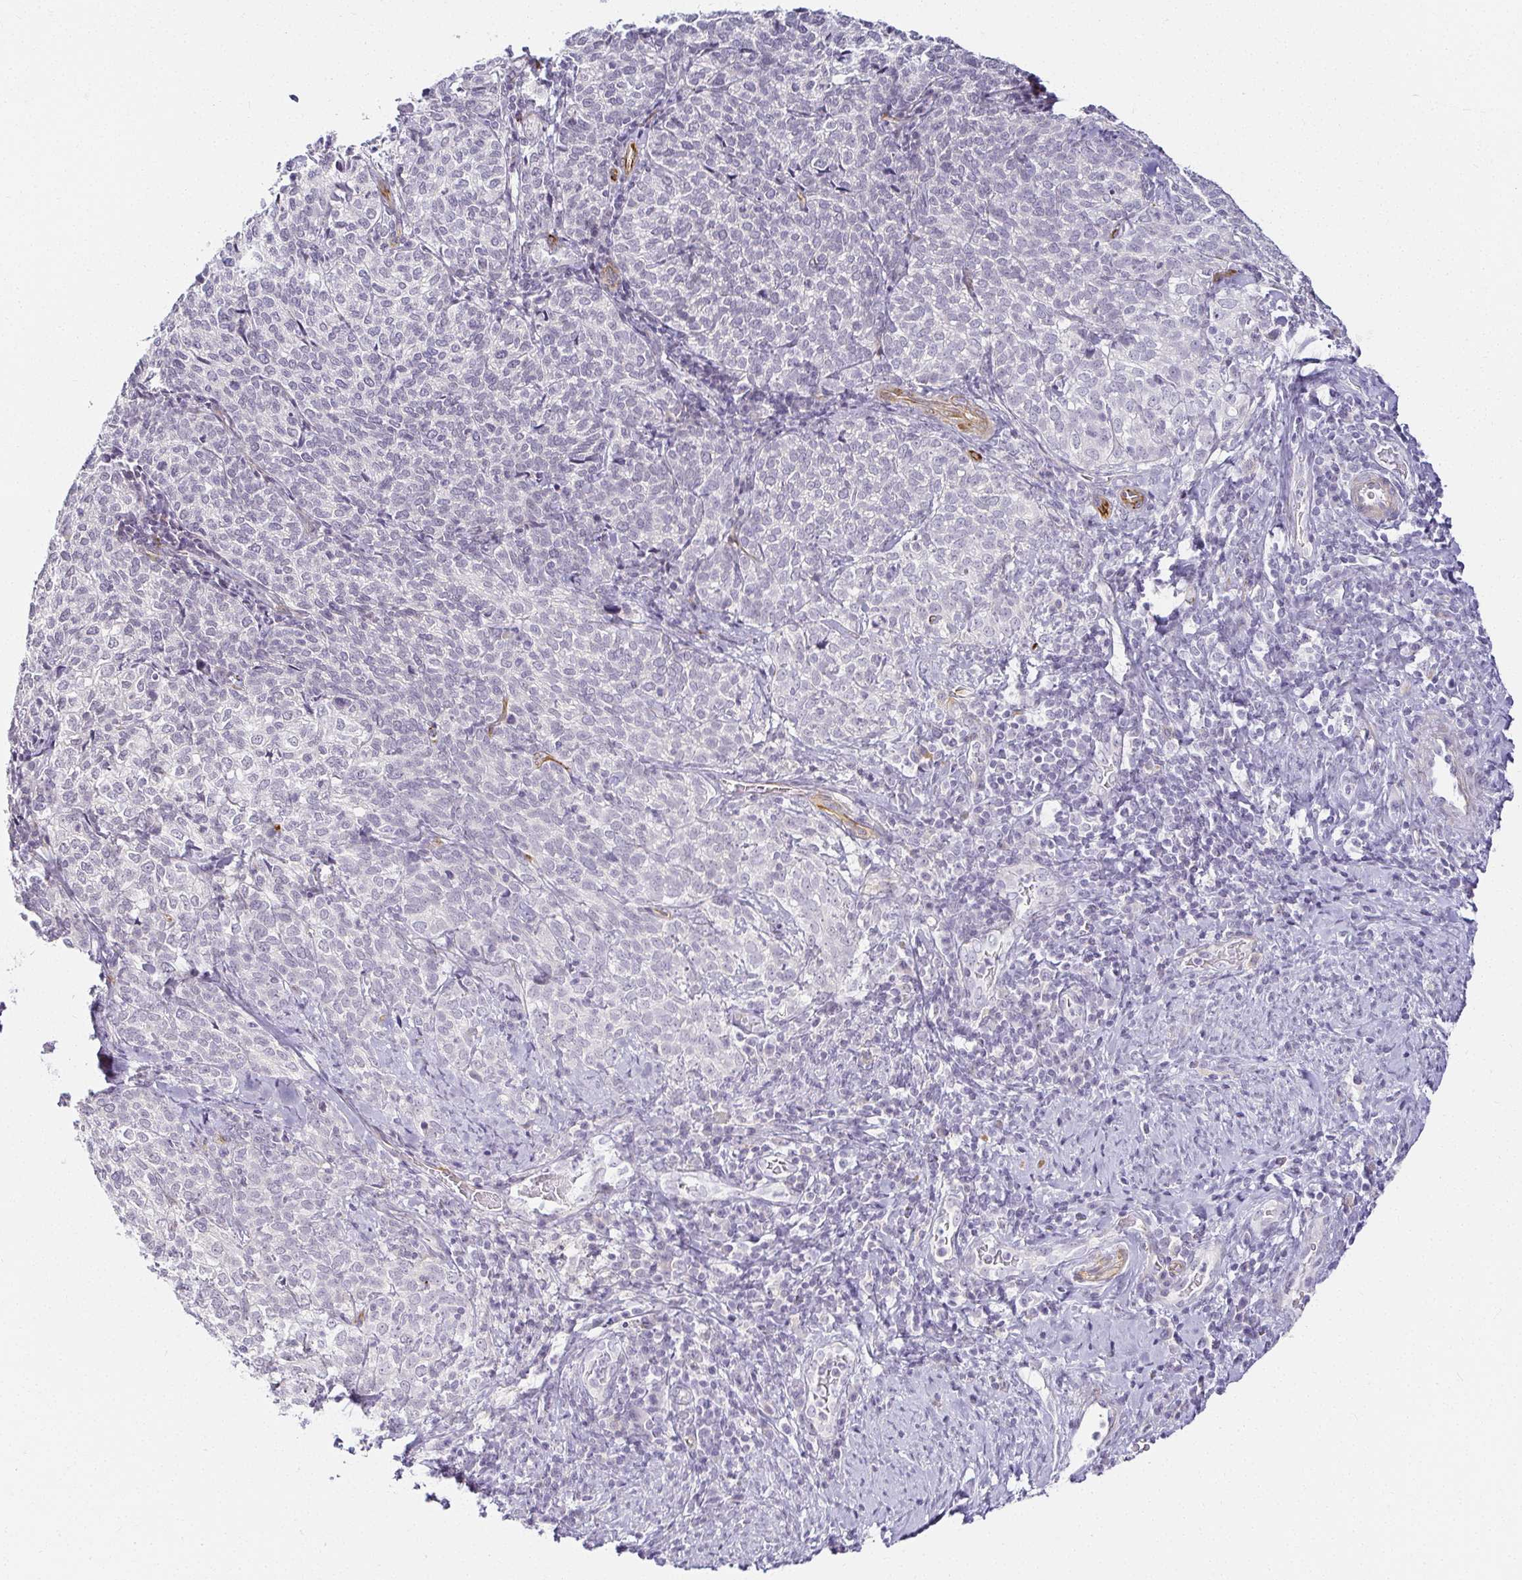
{"staining": {"intensity": "negative", "quantity": "none", "location": "none"}, "tissue": "cervical cancer", "cell_type": "Tumor cells", "image_type": "cancer", "snomed": [{"axis": "morphology", "description": "Normal tissue, NOS"}, {"axis": "morphology", "description": "Squamous cell carcinoma, NOS"}, {"axis": "topography", "description": "Vagina"}, {"axis": "topography", "description": "Cervix"}], "caption": "Tumor cells show no significant expression in cervical squamous cell carcinoma.", "gene": "ACAN", "patient": {"sex": "female", "age": 45}}